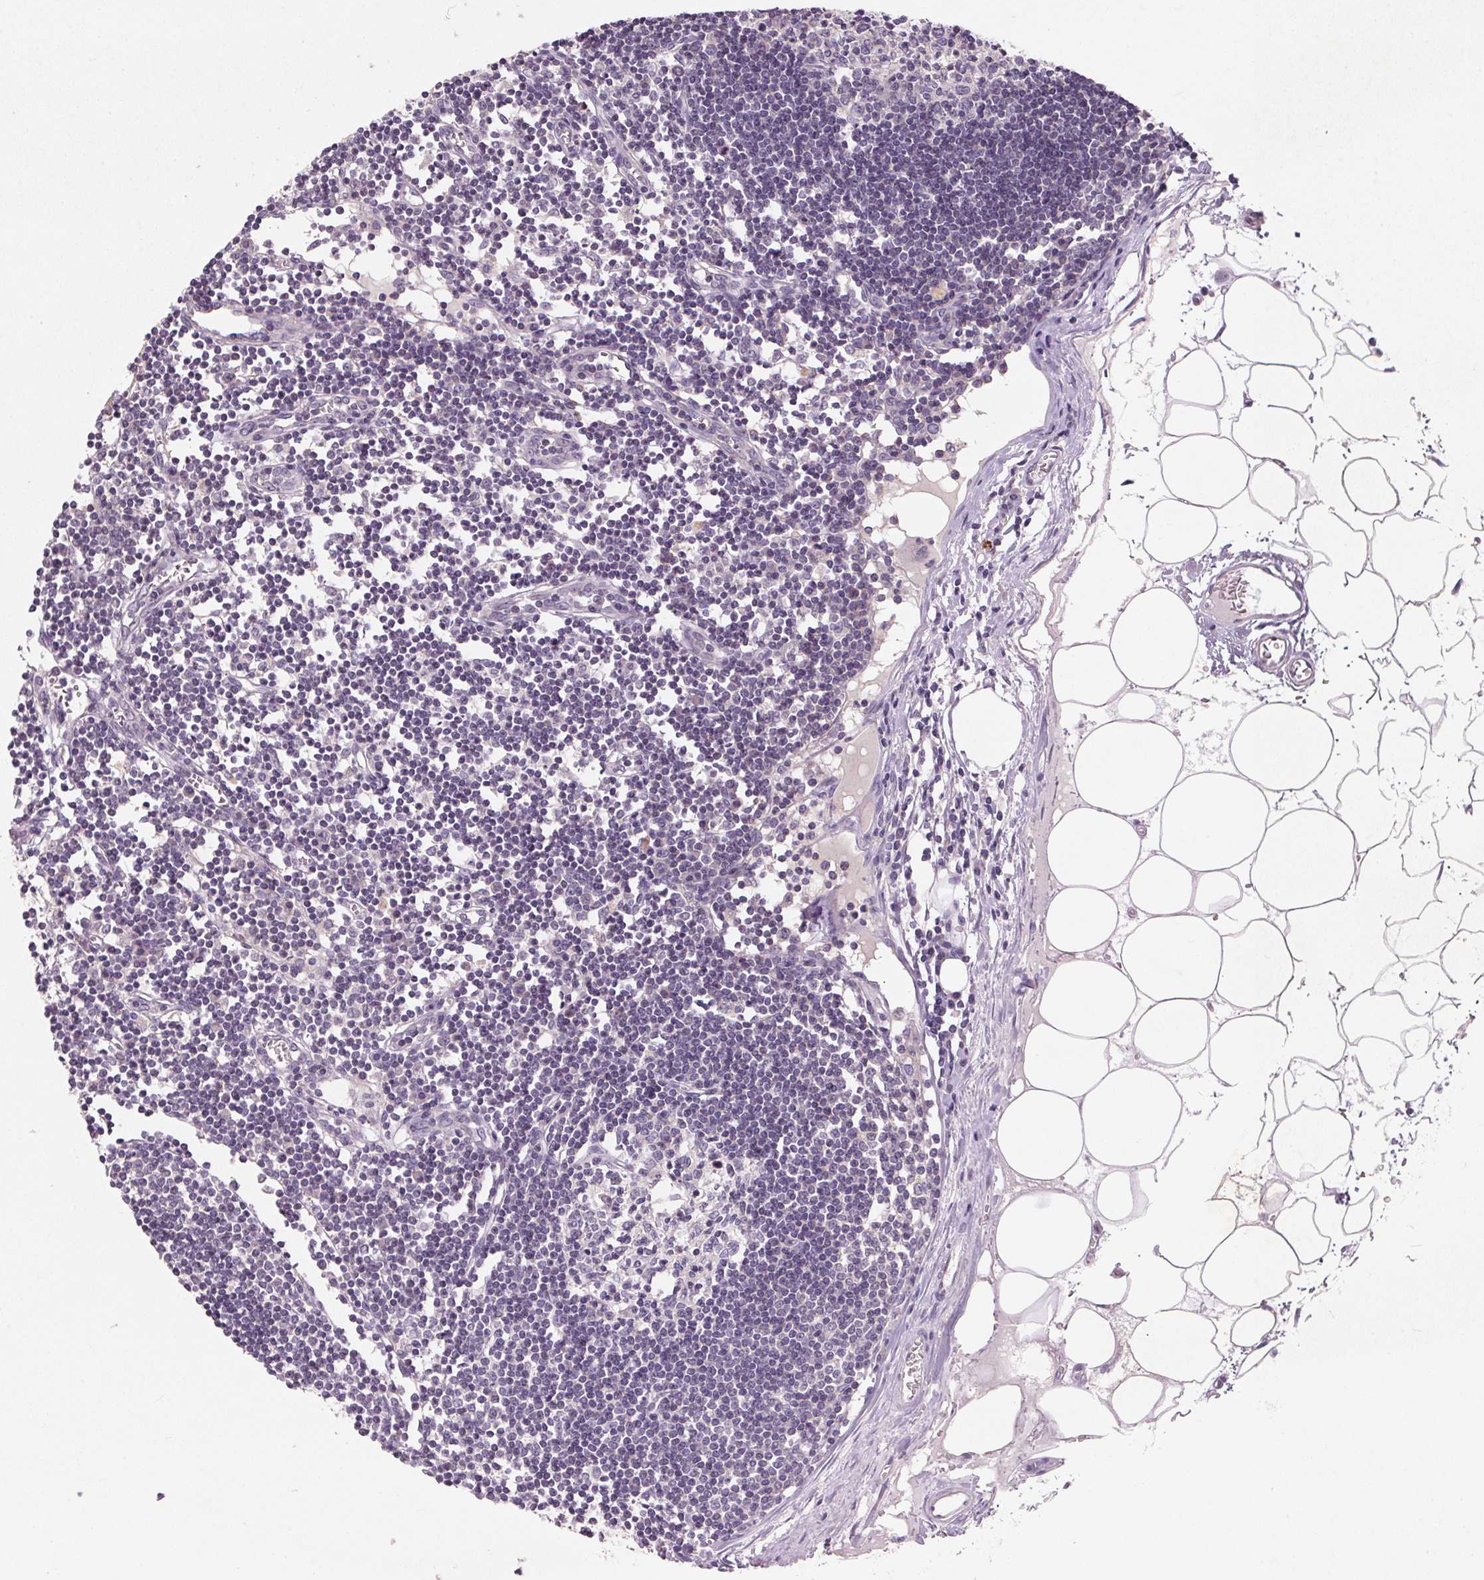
{"staining": {"intensity": "weak", "quantity": "<25%", "location": "cytoplasmic/membranous"}, "tissue": "lymph node", "cell_type": "Germinal center cells", "image_type": "normal", "snomed": [{"axis": "morphology", "description": "Normal tissue, NOS"}, {"axis": "topography", "description": "Lymph node"}], "caption": "The photomicrograph demonstrates no staining of germinal center cells in benign lymph node. (IHC, brightfield microscopy, high magnification).", "gene": "KCNK15", "patient": {"sex": "female", "age": 65}}